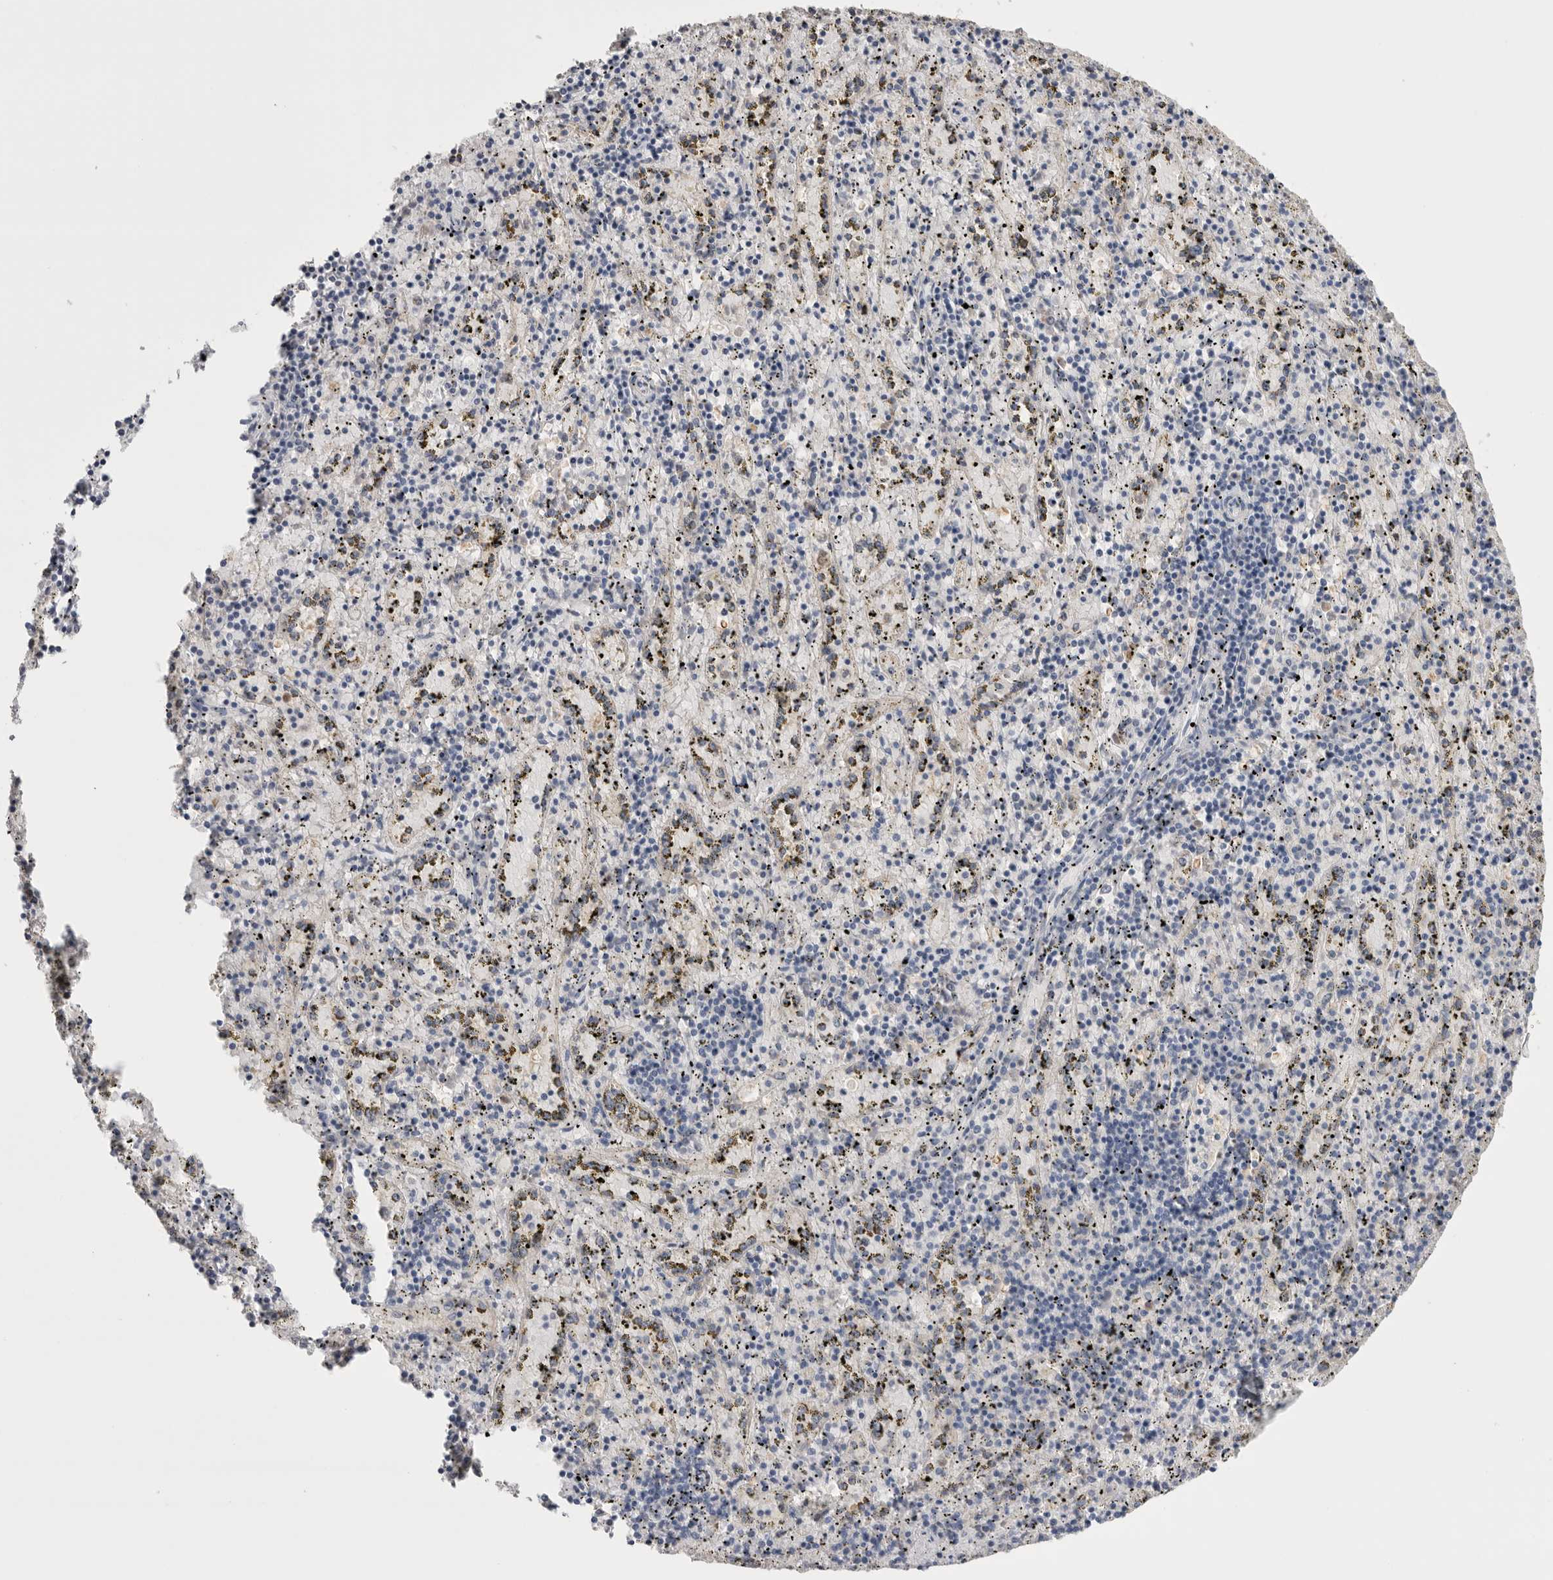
{"staining": {"intensity": "moderate", "quantity": "<25%", "location": "cytoplasmic/membranous"}, "tissue": "spleen", "cell_type": "Cells in red pulp", "image_type": "normal", "snomed": [{"axis": "morphology", "description": "Normal tissue, NOS"}, {"axis": "topography", "description": "Spleen"}], "caption": "Spleen stained for a protein reveals moderate cytoplasmic/membranous positivity in cells in red pulp. (DAB = brown stain, brightfield microscopy at high magnification).", "gene": "CCDC126", "patient": {"sex": "male", "age": 11}}